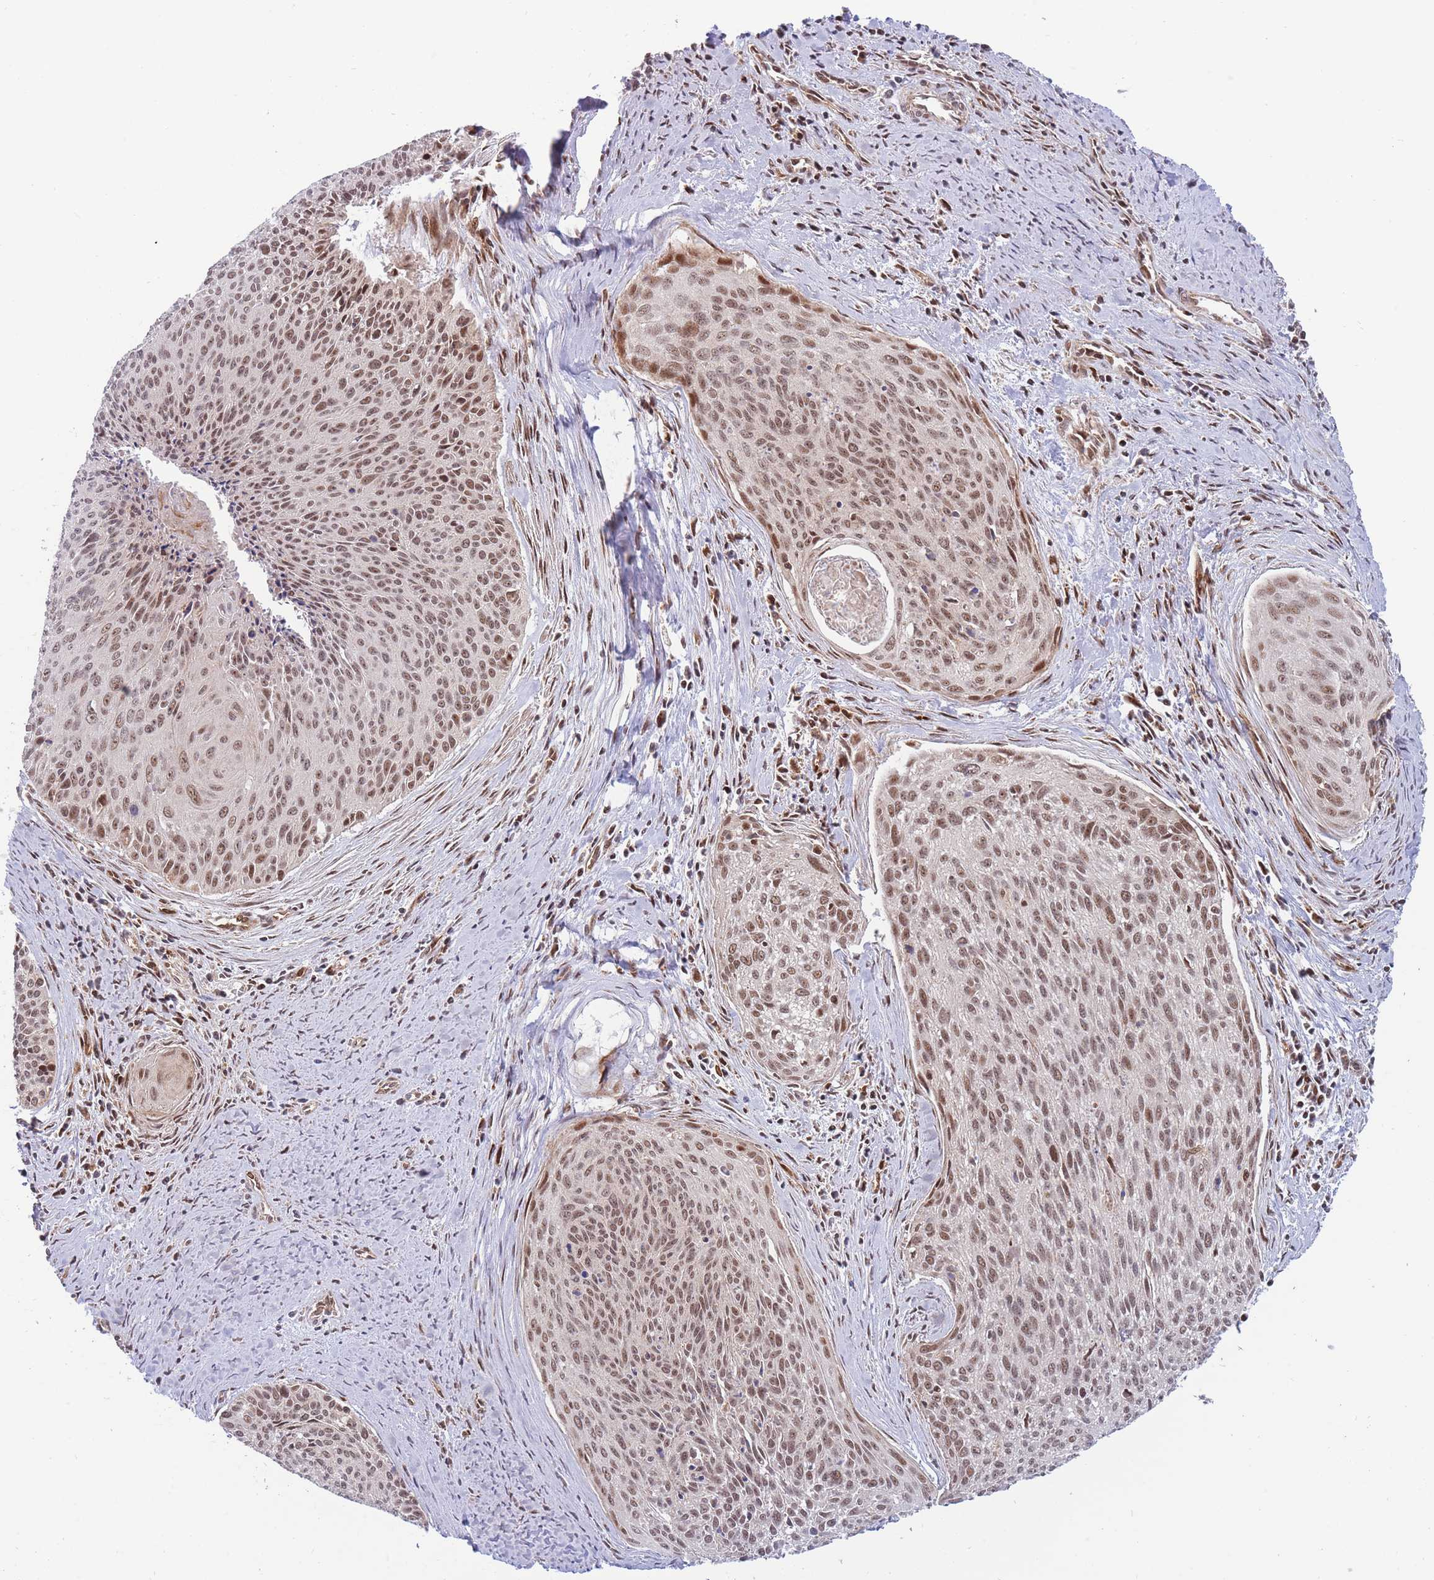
{"staining": {"intensity": "moderate", "quantity": ">75%", "location": "nuclear"}, "tissue": "cervical cancer", "cell_type": "Tumor cells", "image_type": "cancer", "snomed": [{"axis": "morphology", "description": "Squamous cell carcinoma, NOS"}, {"axis": "topography", "description": "Cervix"}], "caption": "Immunohistochemistry histopathology image of neoplastic tissue: cervical squamous cell carcinoma stained using IHC reveals medium levels of moderate protein expression localized specifically in the nuclear of tumor cells, appearing as a nuclear brown color.", "gene": "BOD1L1", "patient": {"sex": "female", "age": 55}}